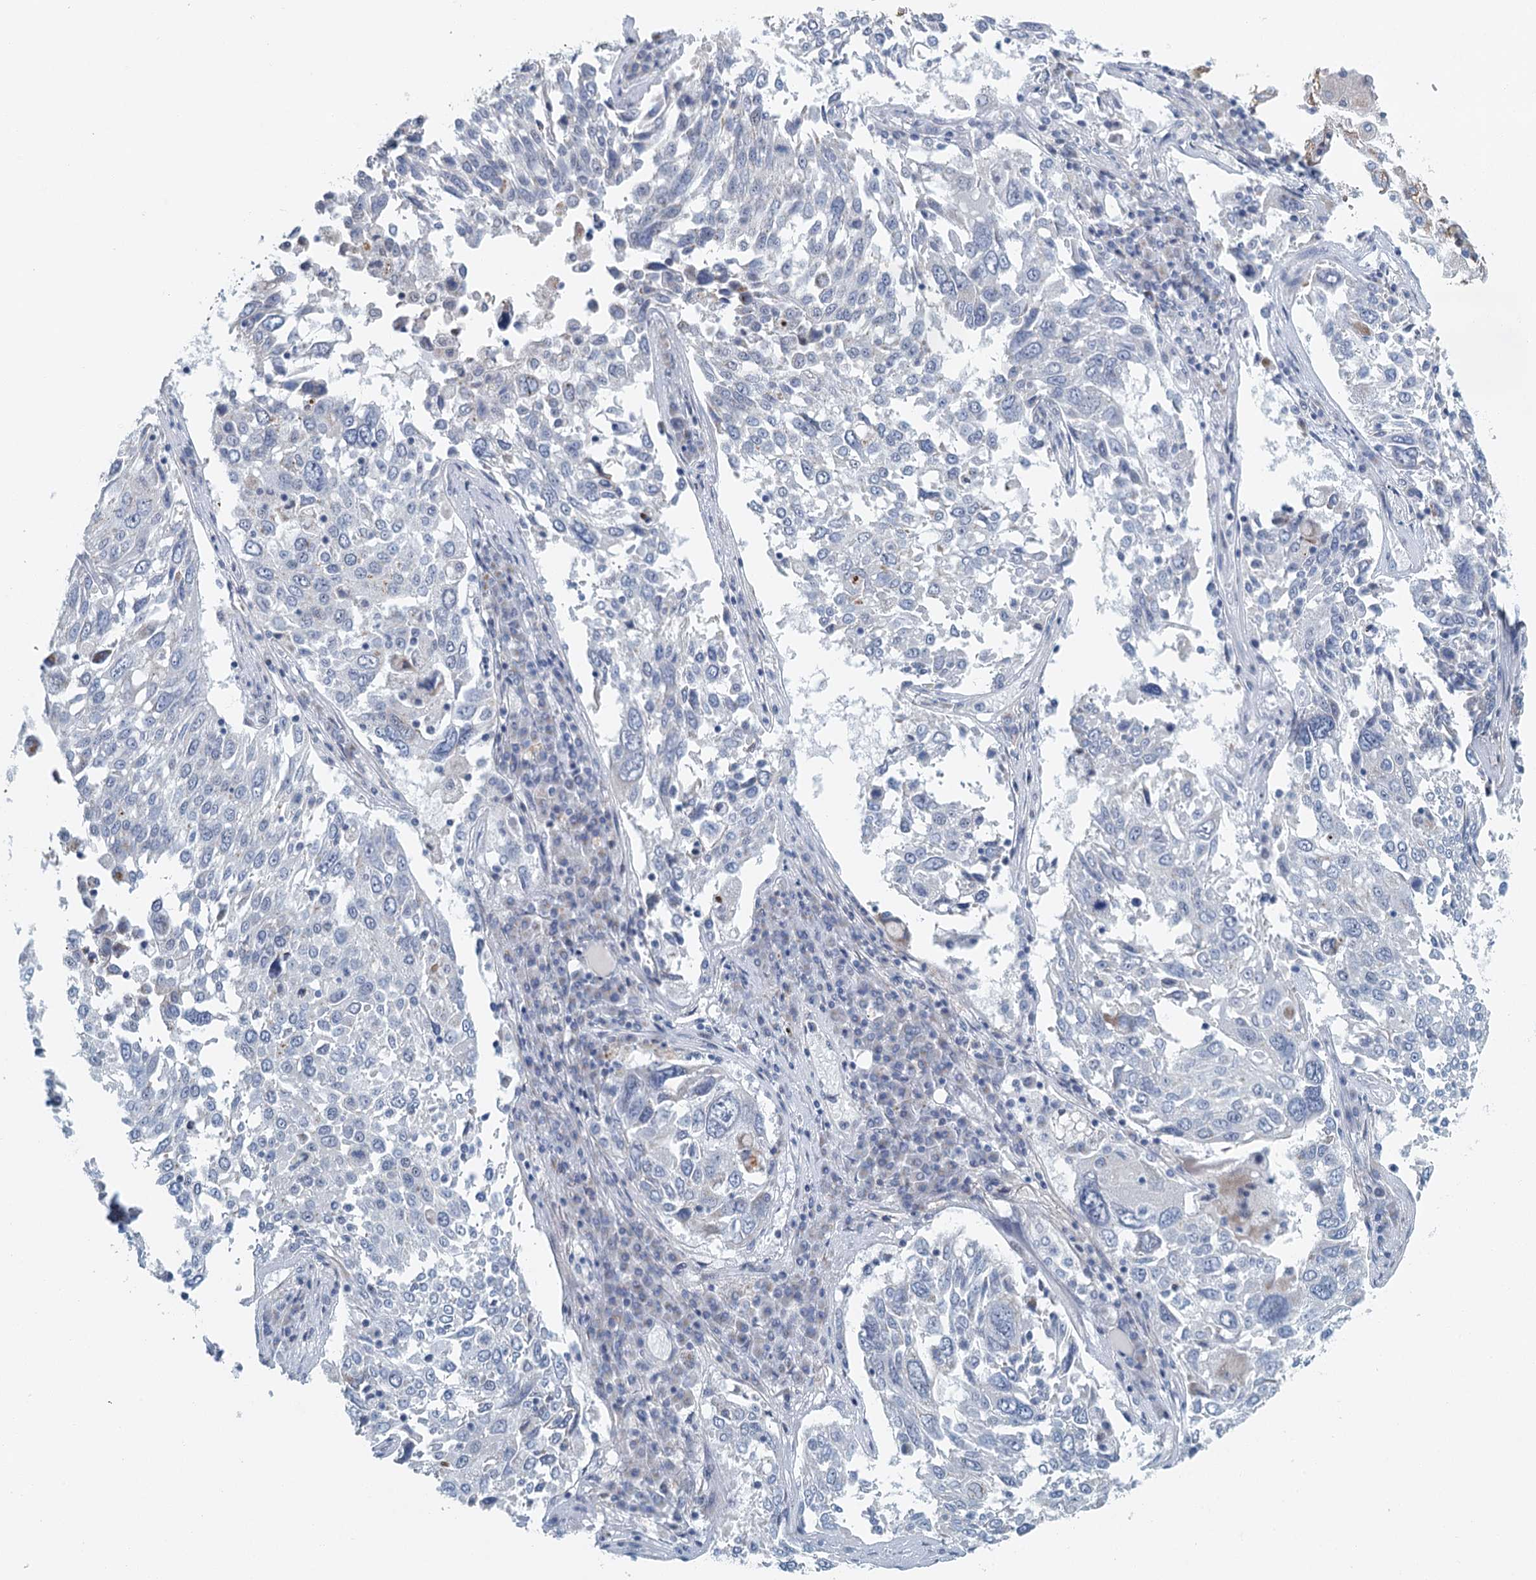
{"staining": {"intensity": "negative", "quantity": "none", "location": "none"}, "tissue": "lung cancer", "cell_type": "Tumor cells", "image_type": "cancer", "snomed": [{"axis": "morphology", "description": "Squamous cell carcinoma, NOS"}, {"axis": "topography", "description": "Lung"}], "caption": "This is an immunohistochemistry (IHC) micrograph of lung cancer (squamous cell carcinoma). There is no staining in tumor cells.", "gene": "ZNF527", "patient": {"sex": "male", "age": 65}}